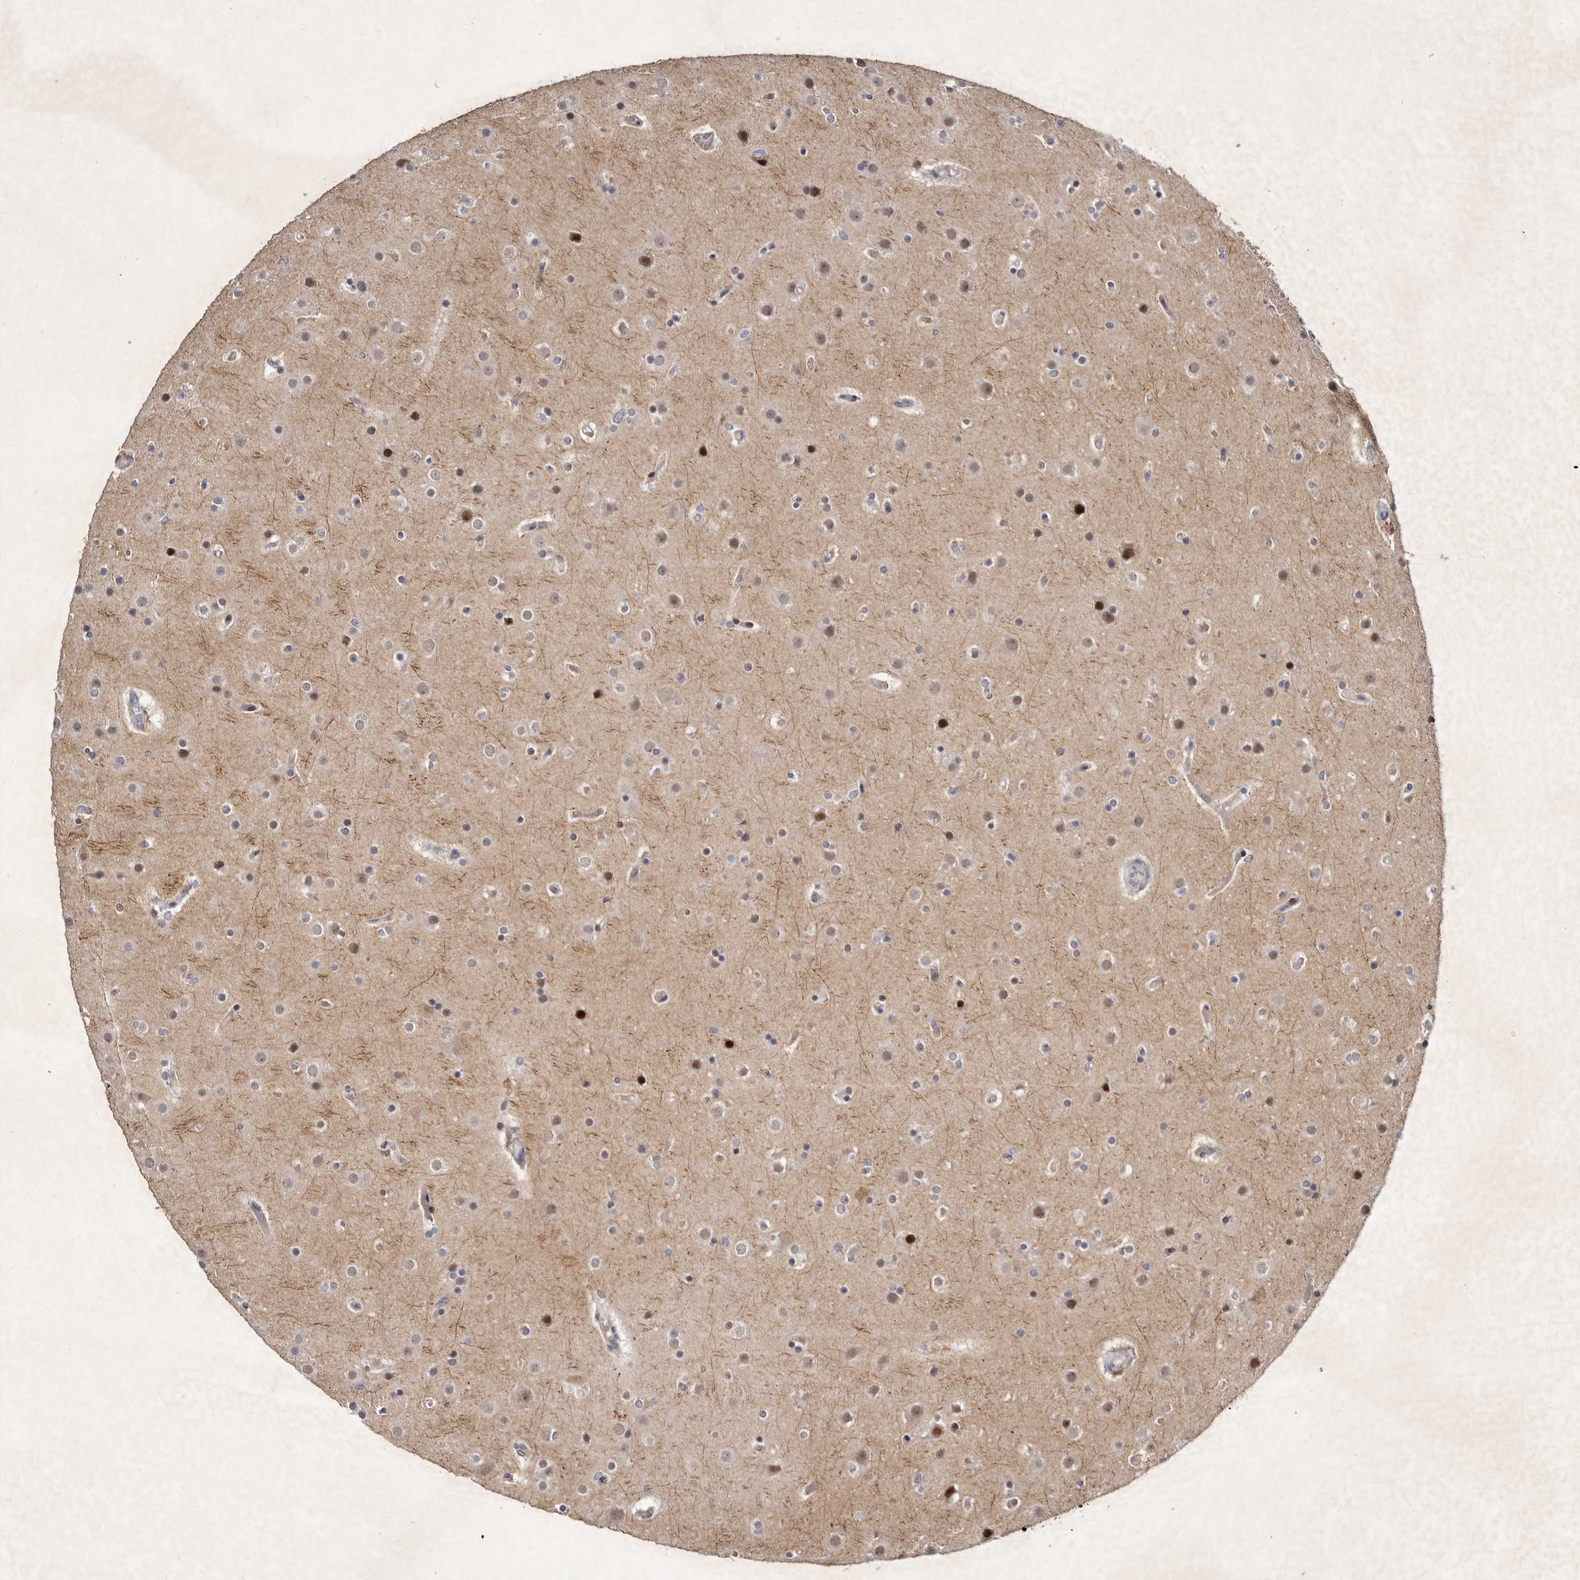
{"staining": {"intensity": "moderate", "quantity": "<25%", "location": "cytoplasmic/membranous,nuclear"}, "tissue": "glioma", "cell_type": "Tumor cells", "image_type": "cancer", "snomed": [{"axis": "morphology", "description": "Glioma, malignant, High grade"}, {"axis": "topography", "description": "Cerebral cortex"}], "caption": "Tumor cells reveal low levels of moderate cytoplasmic/membranous and nuclear positivity in approximately <25% of cells in human glioma.", "gene": "ABL1", "patient": {"sex": "female", "age": 36}}